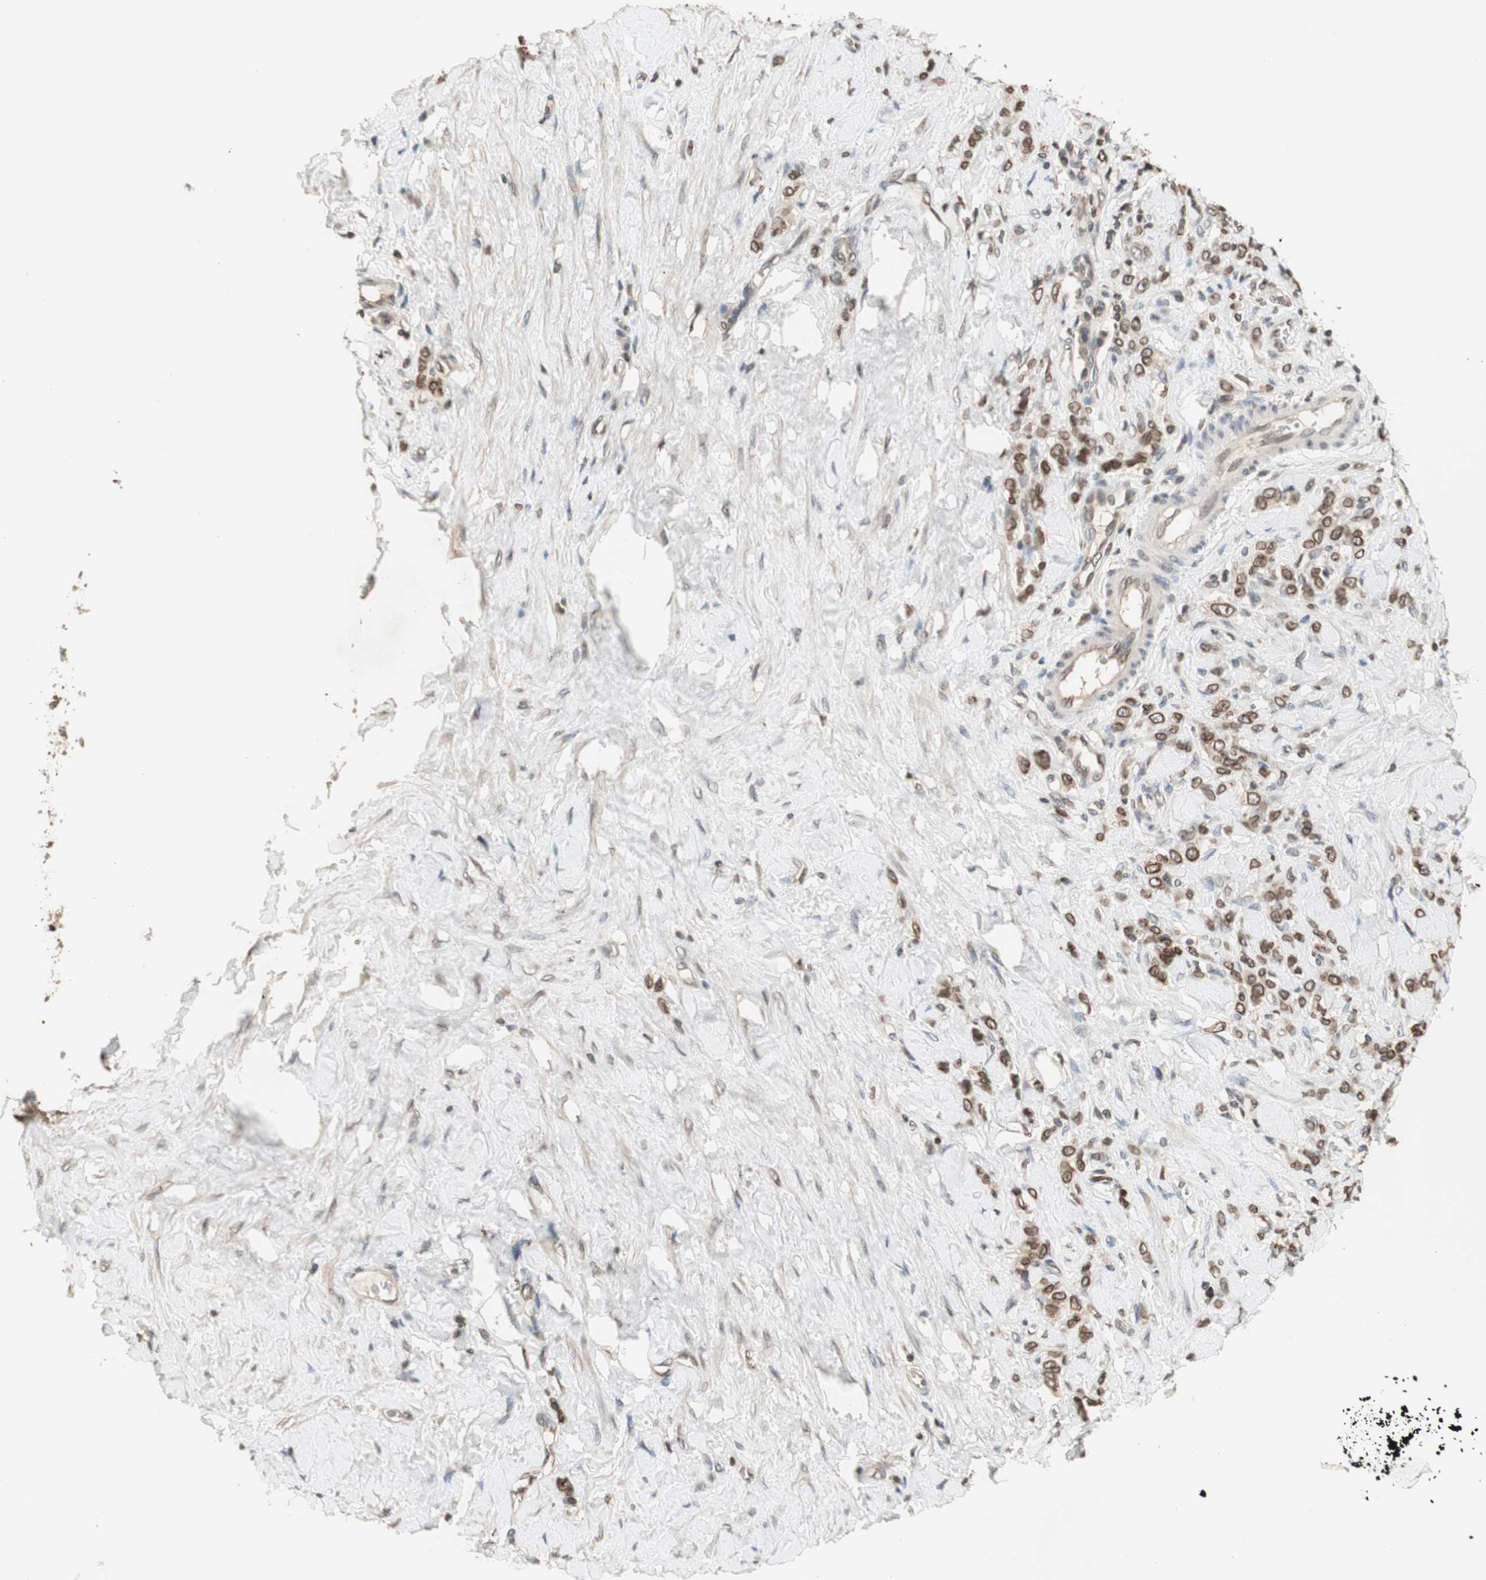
{"staining": {"intensity": "moderate", "quantity": ">75%", "location": "cytoplasmic/membranous,nuclear"}, "tissue": "stomach cancer", "cell_type": "Tumor cells", "image_type": "cancer", "snomed": [{"axis": "morphology", "description": "Adenocarcinoma, NOS"}, {"axis": "topography", "description": "Stomach"}], "caption": "Immunohistochemical staining of human stomach cancer (adenocarcinoma) exhibits medium levels of moderate cytoplasmic/membranous and nuclear positivity in about >75% of tumor cells. Using DAB (3,3'-diaminobenzidine) (brown) and hematoxylin (blue) stains, captured at high magnification using brightfield microscopy.", "gene": "TMPO", "patient": {"sex": "male", "age": 82}}